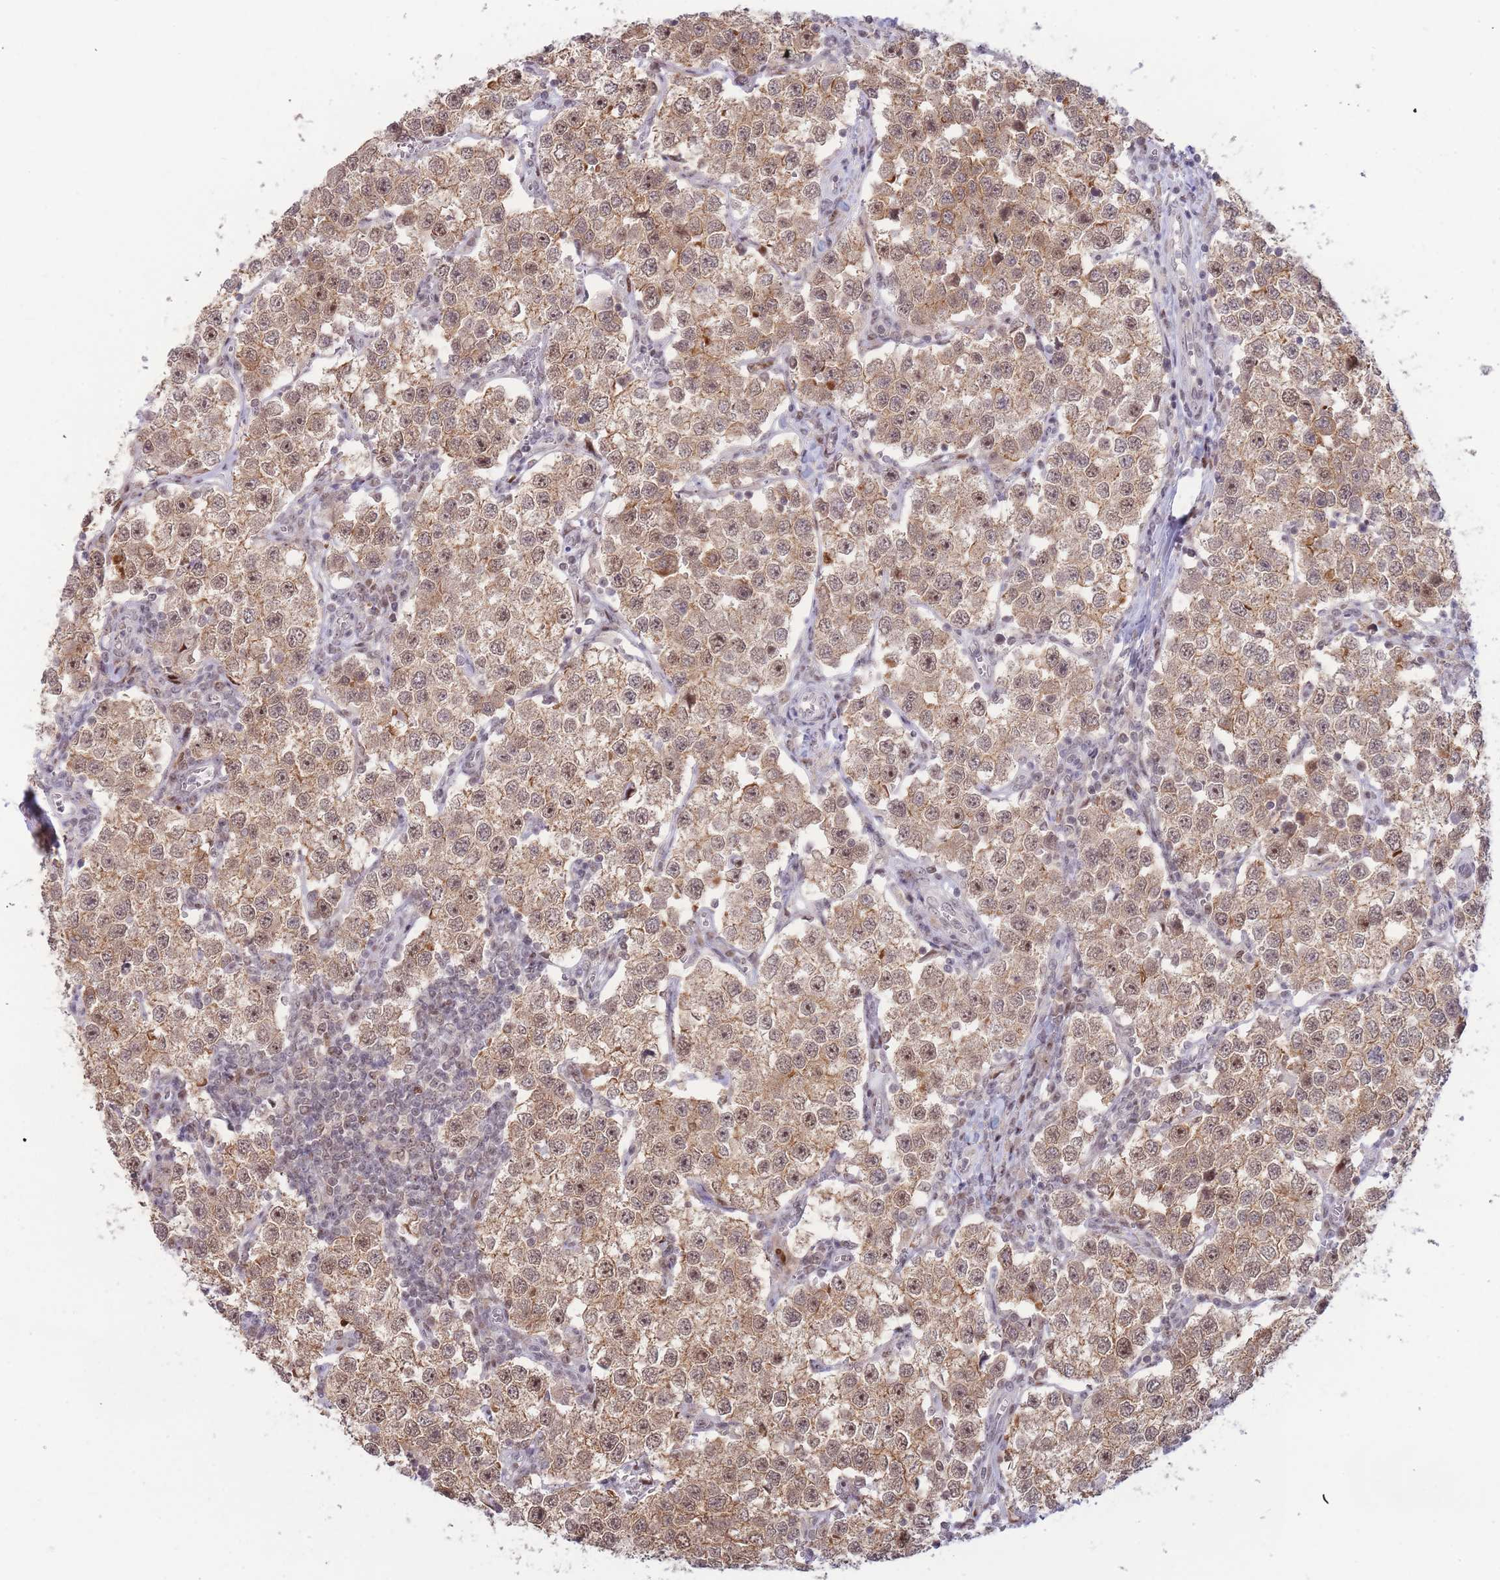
{"staining": {"intensity": "moderate", "quantity": ">75%", "location": "cytoplasmic/membranous,nuclear"}, "tissue": "testis cancer", "cell_type": "Tumor cells", "image_type": "cancer", "snomed": [{"axis": "morphology", "description": "Seminoma, NOS"}, {"axis": "topography", "description": "Testis"}], "caption": "Immunohistochemical staining of seminoma (testis) reveals medium levels of moderate cytoplasmic/membranous and nuclear protein staining in approximately >75% of tumor cells.", "gene": "DEAF1", "patient": {"sex": "male", "age": 37}}